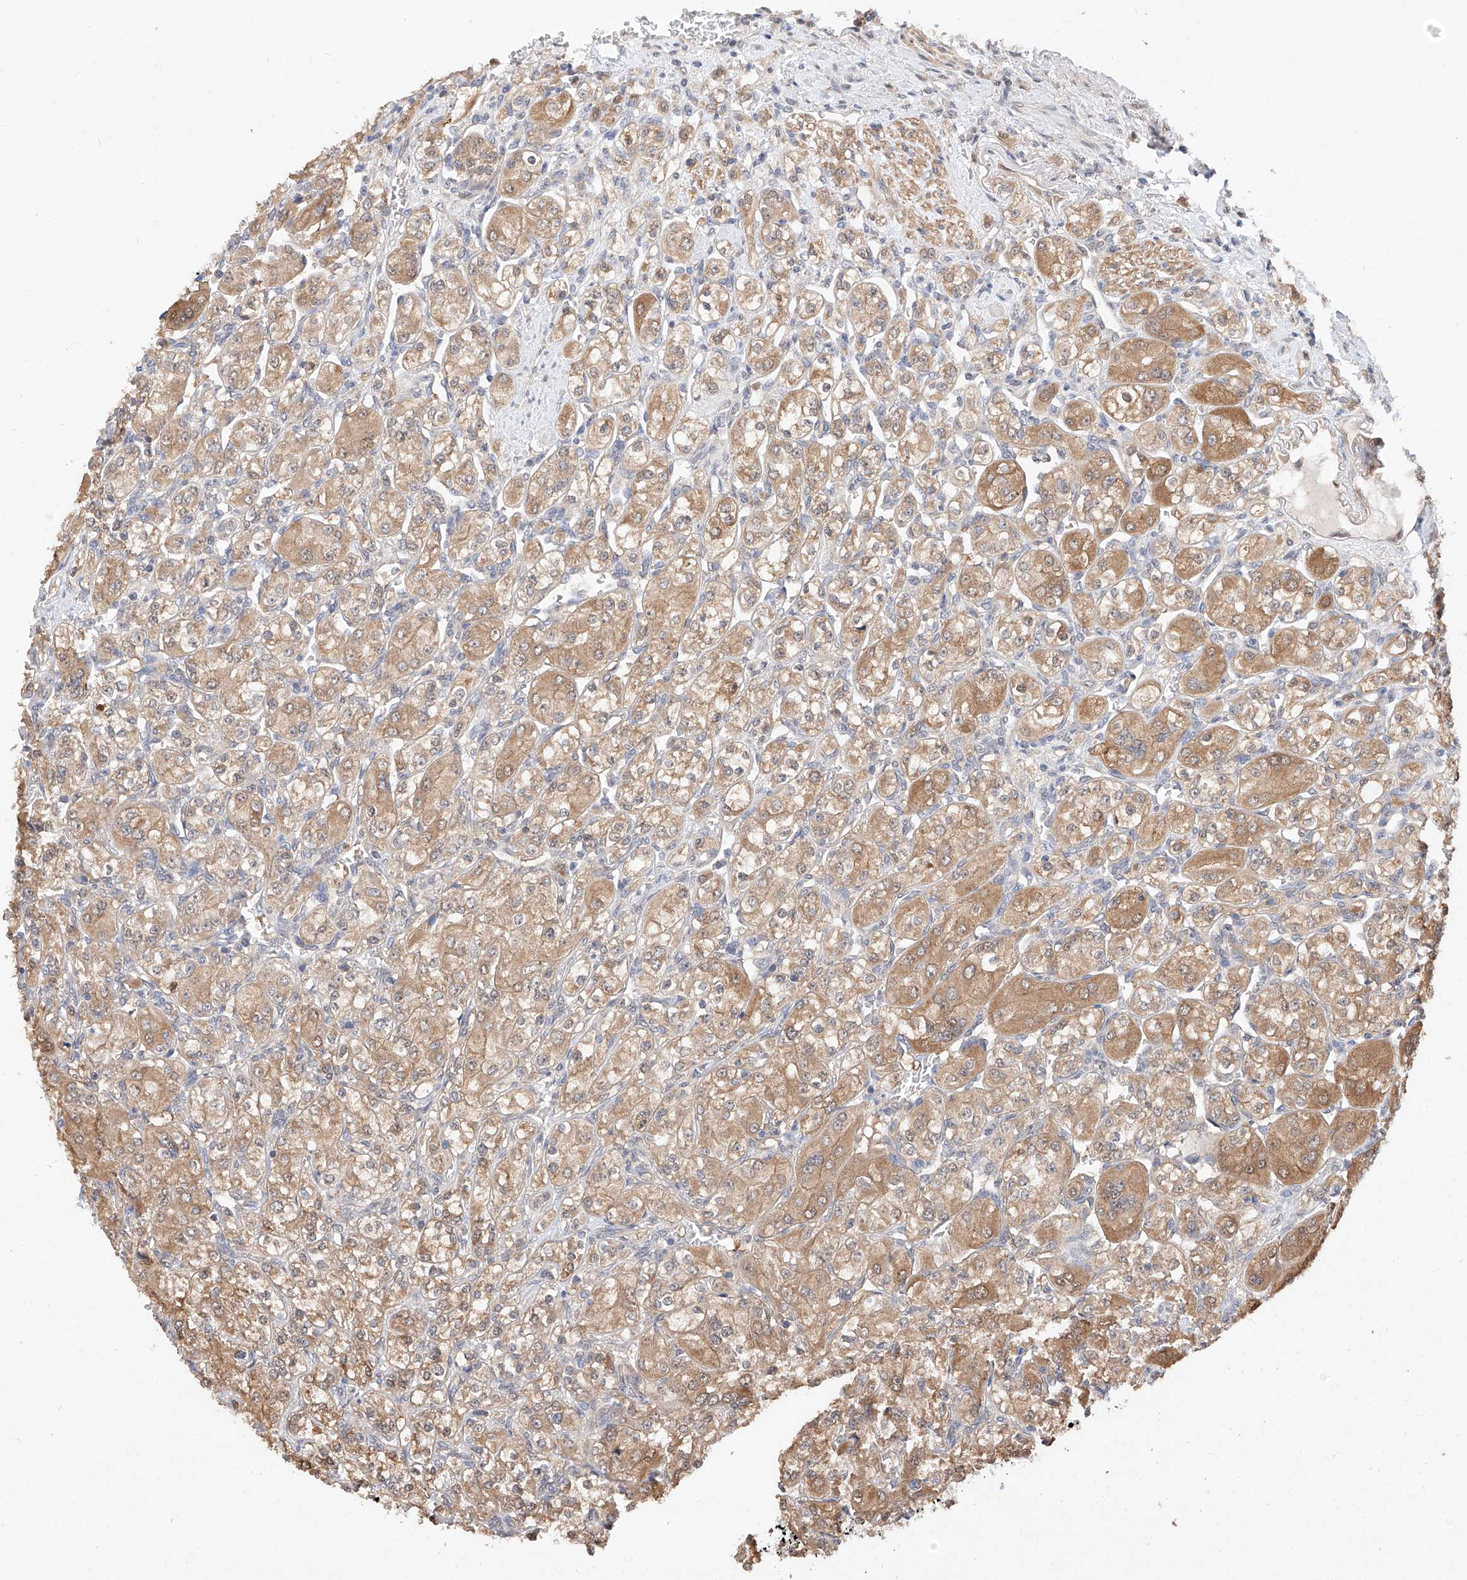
{"staining": {"intensity": "moderate", "quantity": ">75%", "location": "cytoplasmic/membranous"}, "tissue": "renal cancer", "cell_type": "Tumor cells", "image_type": "cancer", "snomed": [{"axis": "morphology", "description": "Adenocarcinoma, NOS"}, {"axis": "topography", "description": "Kidney"}], "caption": "Renal cancer (adenocarcinoma) stained for a protein exhibits moderate cytoplasmic/membranous positivity in tumor cells.", "gene": "ZSCAN4", "patient": {"sex": "male", "age": 77}}